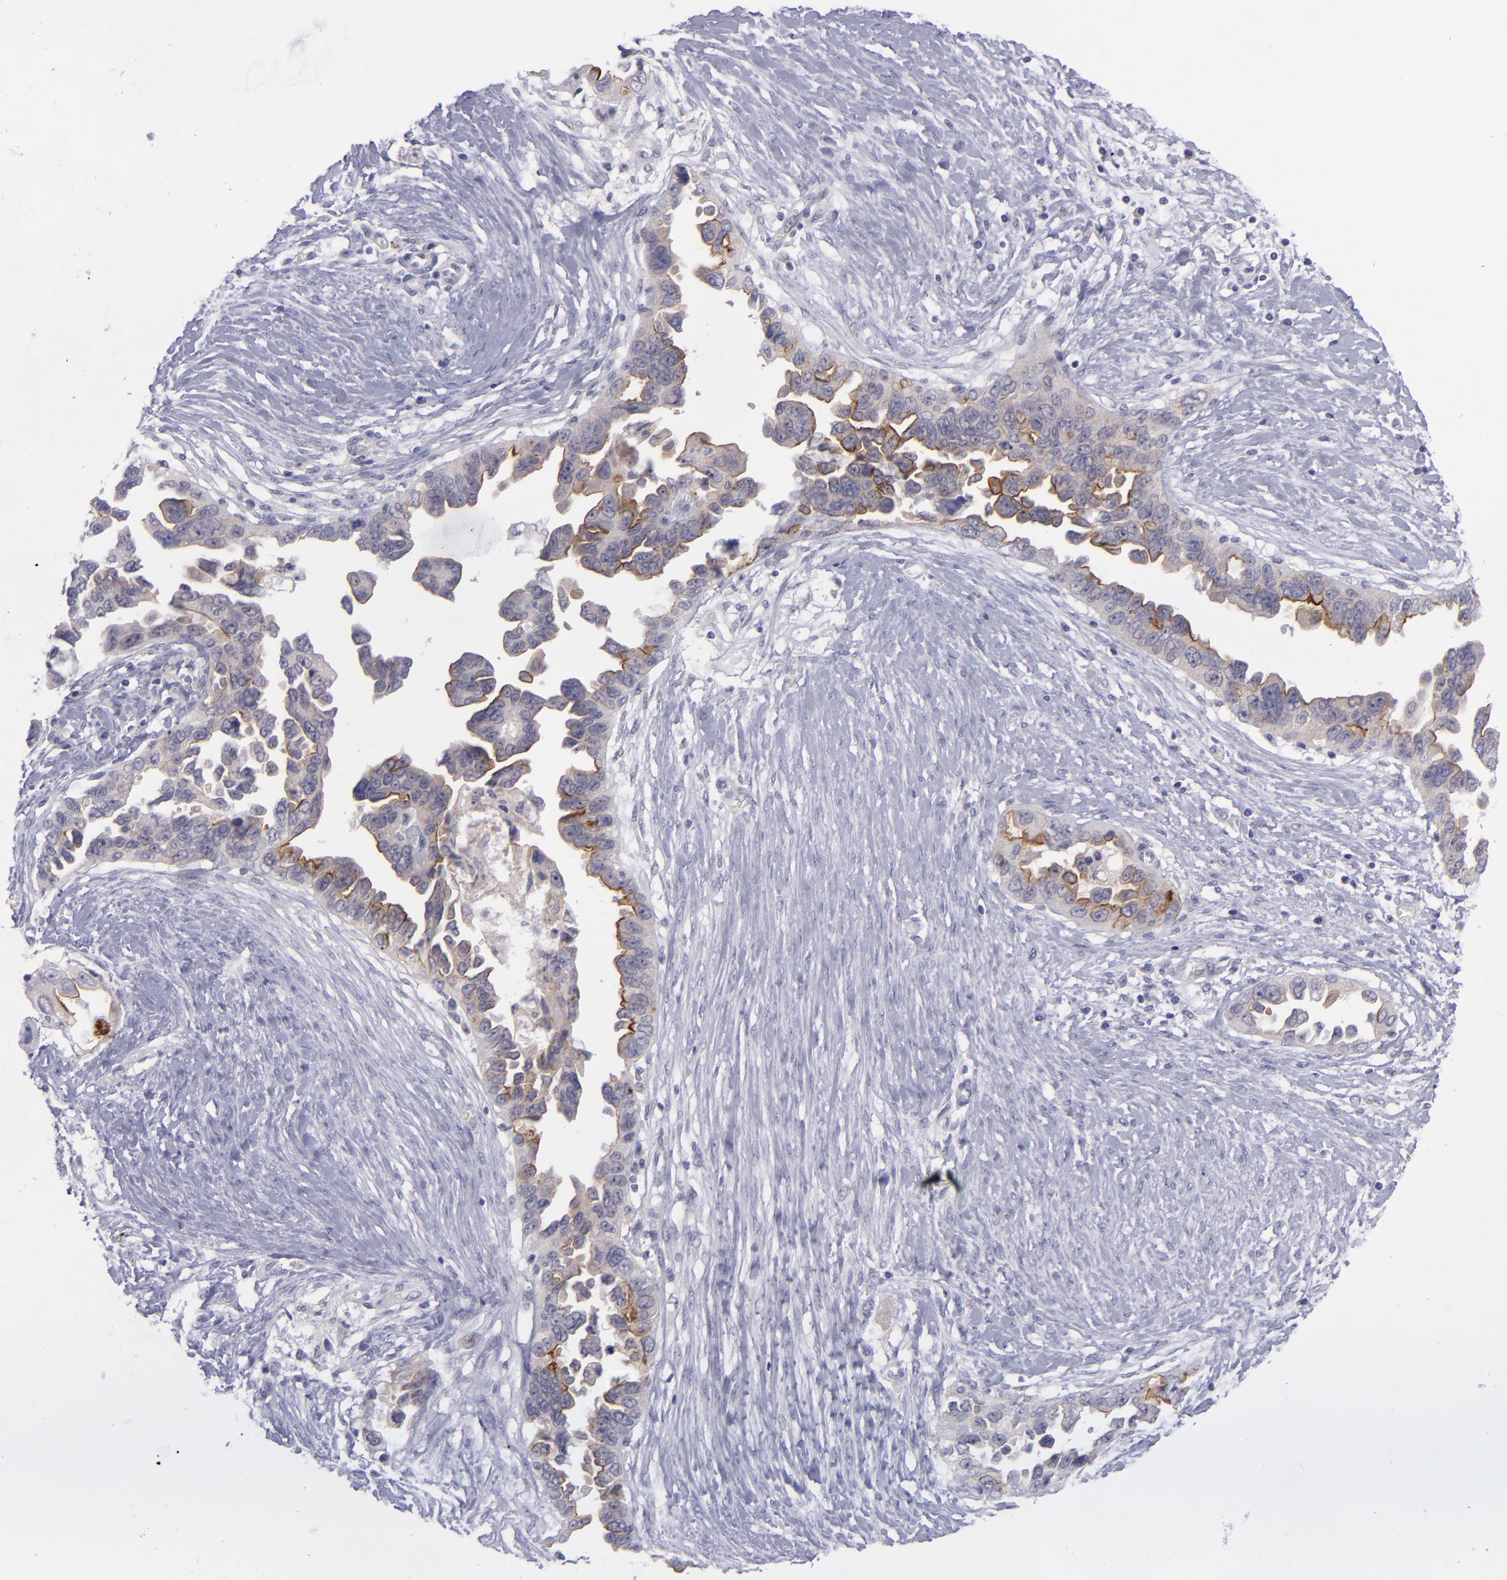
{"staining": {"intensity": "weak", "quantity": "25%-75%", "location": "cytoplasmic/membranous"}, "tissue": "ovarian cancer", "cell_type": "Tumor cells", "image_type": "cancer", "snomed": [{"axis": "morphology", "description": "Cystadenocarcinoma, serous, NOS"}, {"axis": "topography", "description": "Ovary"}], "caption": "Protein staining demonstrates weak cytoplasmic/membranous positivity in approximately 25%-75% of tumor cells in serous cystadenocarcinoma (ovarian).", "gene": "EVPL", "patient": {"sex": "female", "age": 63}}